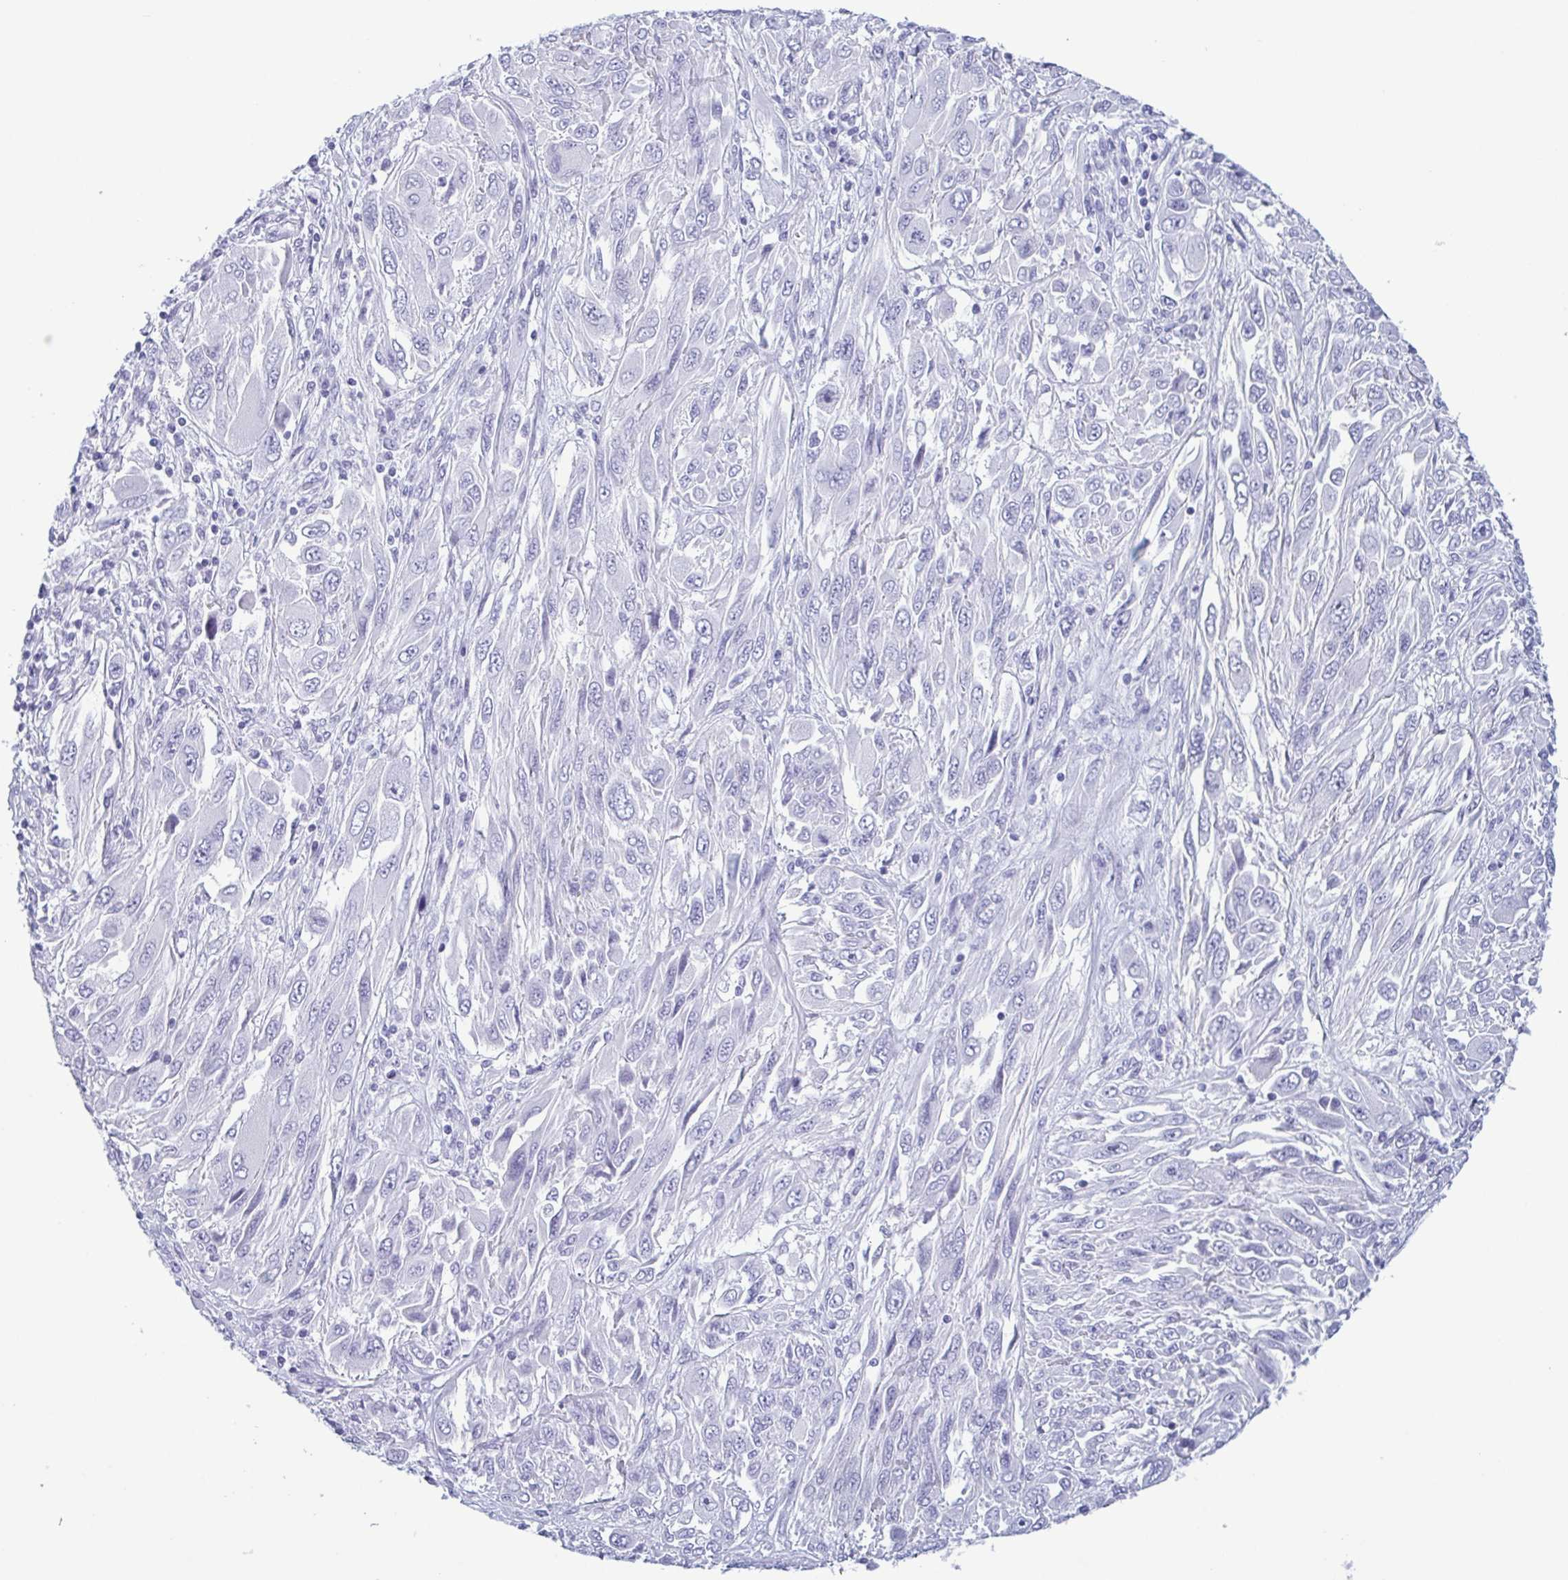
{"staining": {"intensity": "negative", "quantity": "none", "location": "none"}, "tissue": "melanoma", "cell_type": "Tumor cells", "image_type": "cancer", "snomed": [{"axis": "morphology", "description": "Malignant melanoma, NOS"}, {"axis": "topography", "description": "Skin"}], "caption": "Immunohistochemical staining of malignant melanoma displays no significant staining in tumor cells. (Stains: DAB (3,3'-diaminobenzidine) immunohistochemistry (IHC) with hematoxylin counter stain, Microscopy: brightfield microscopy at high magnification).", "gene": "KRT10", "patient": {"sex": "female", "age": 91}}